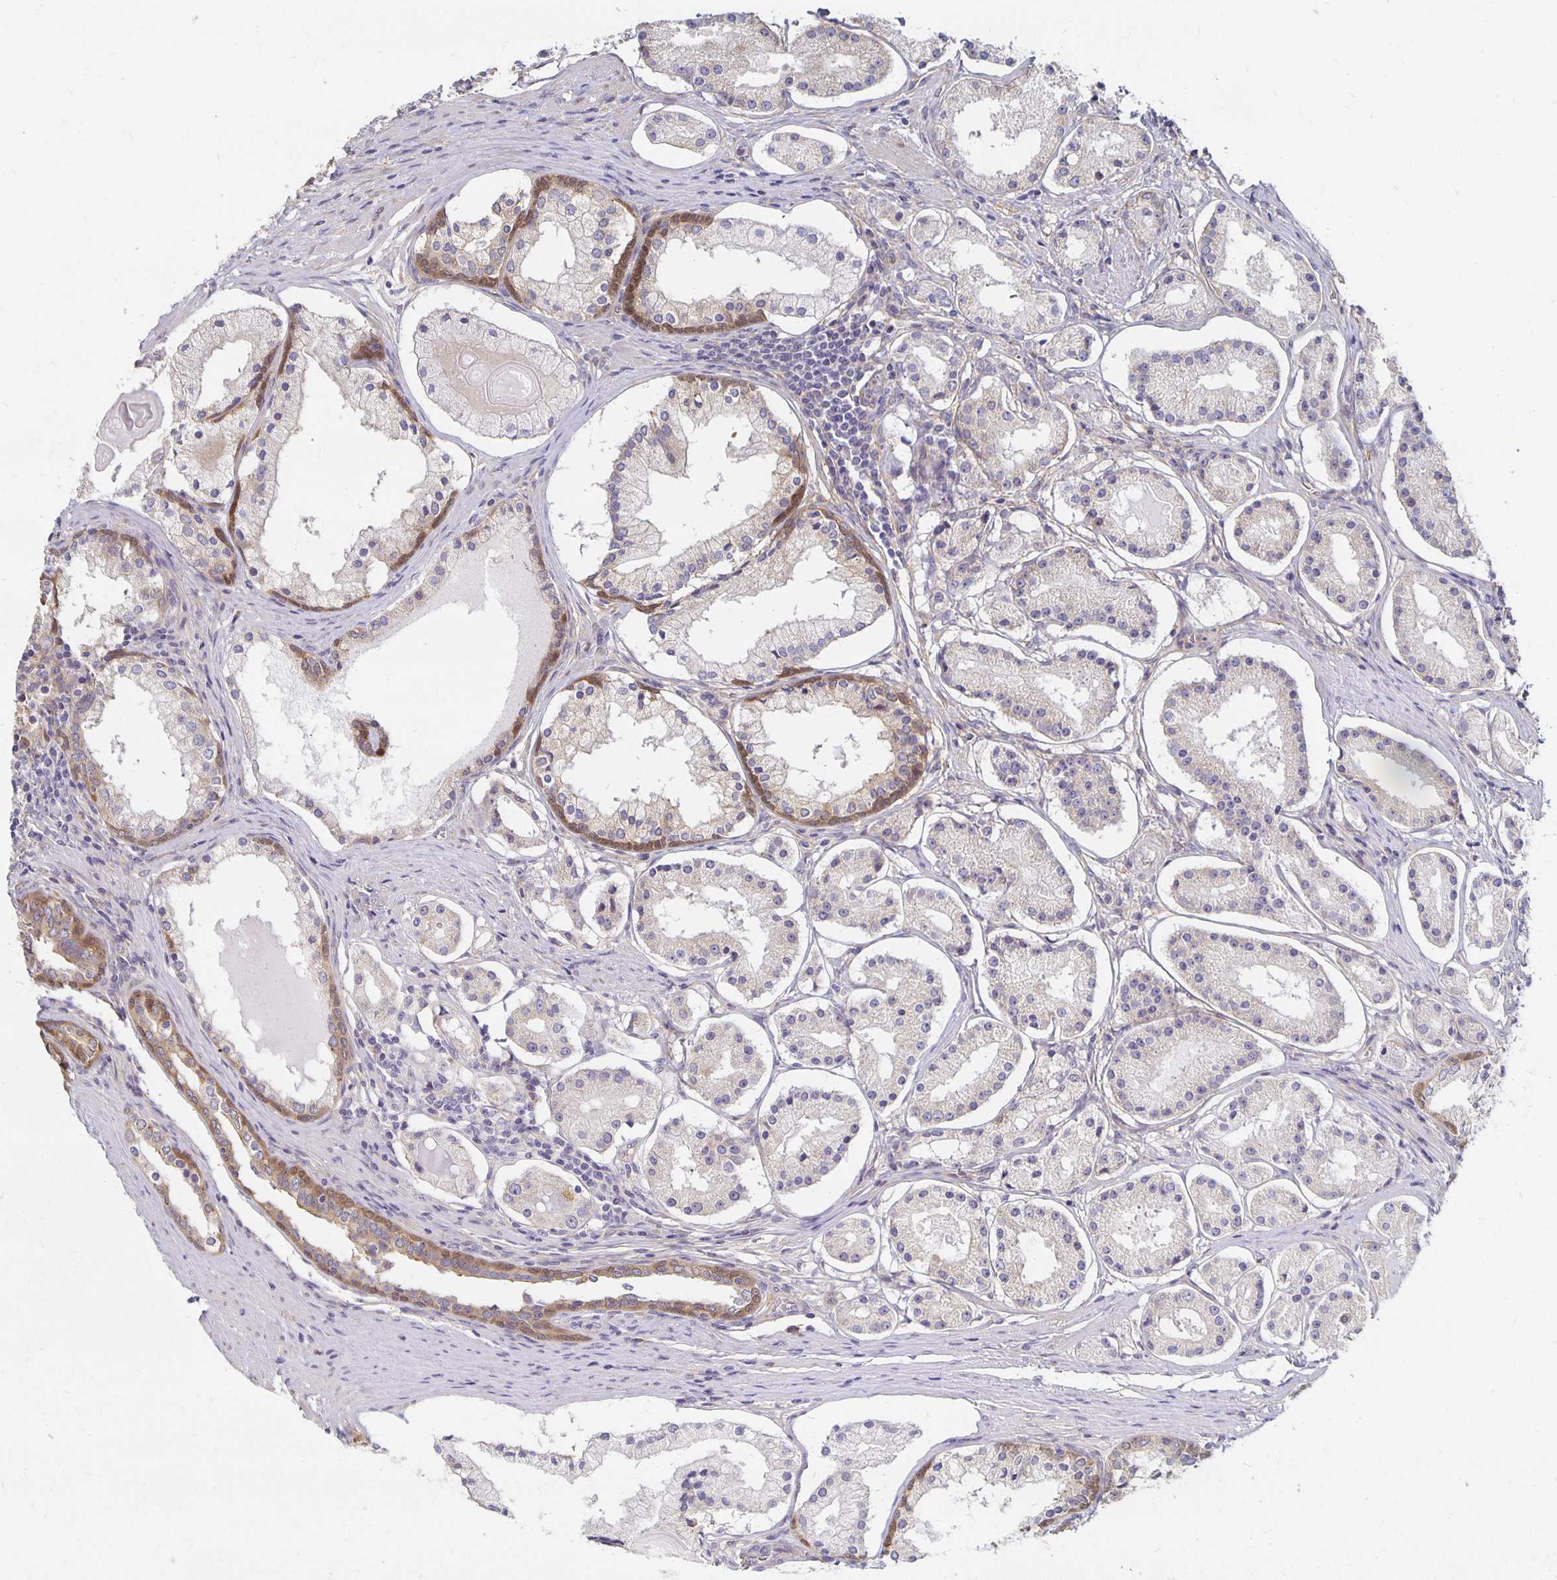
{"staining": {"intensity": "negative", "quantity": "none", "location": "none"}, "tissue": "prostate cancer", "cell_type": "Tumor cells", "image_type": "cancer", "snomed": [{"axis": "morphology", "description": "Adenocarcinoma, Low grade"}, {"axis": "topography", "description": "Prostate"}], "caption": "High magnification brightfield microscopy of prostate cancer stained with DAB (brown) and counterstained with hematoxylin (blue): tumor cells show no significant positivity. (DAB (3,3'-diaminobenzidine) IHC with hematoxylin counter stain).", "gene": "SORL1", "patient": {"sex": "male", "age": 57}}